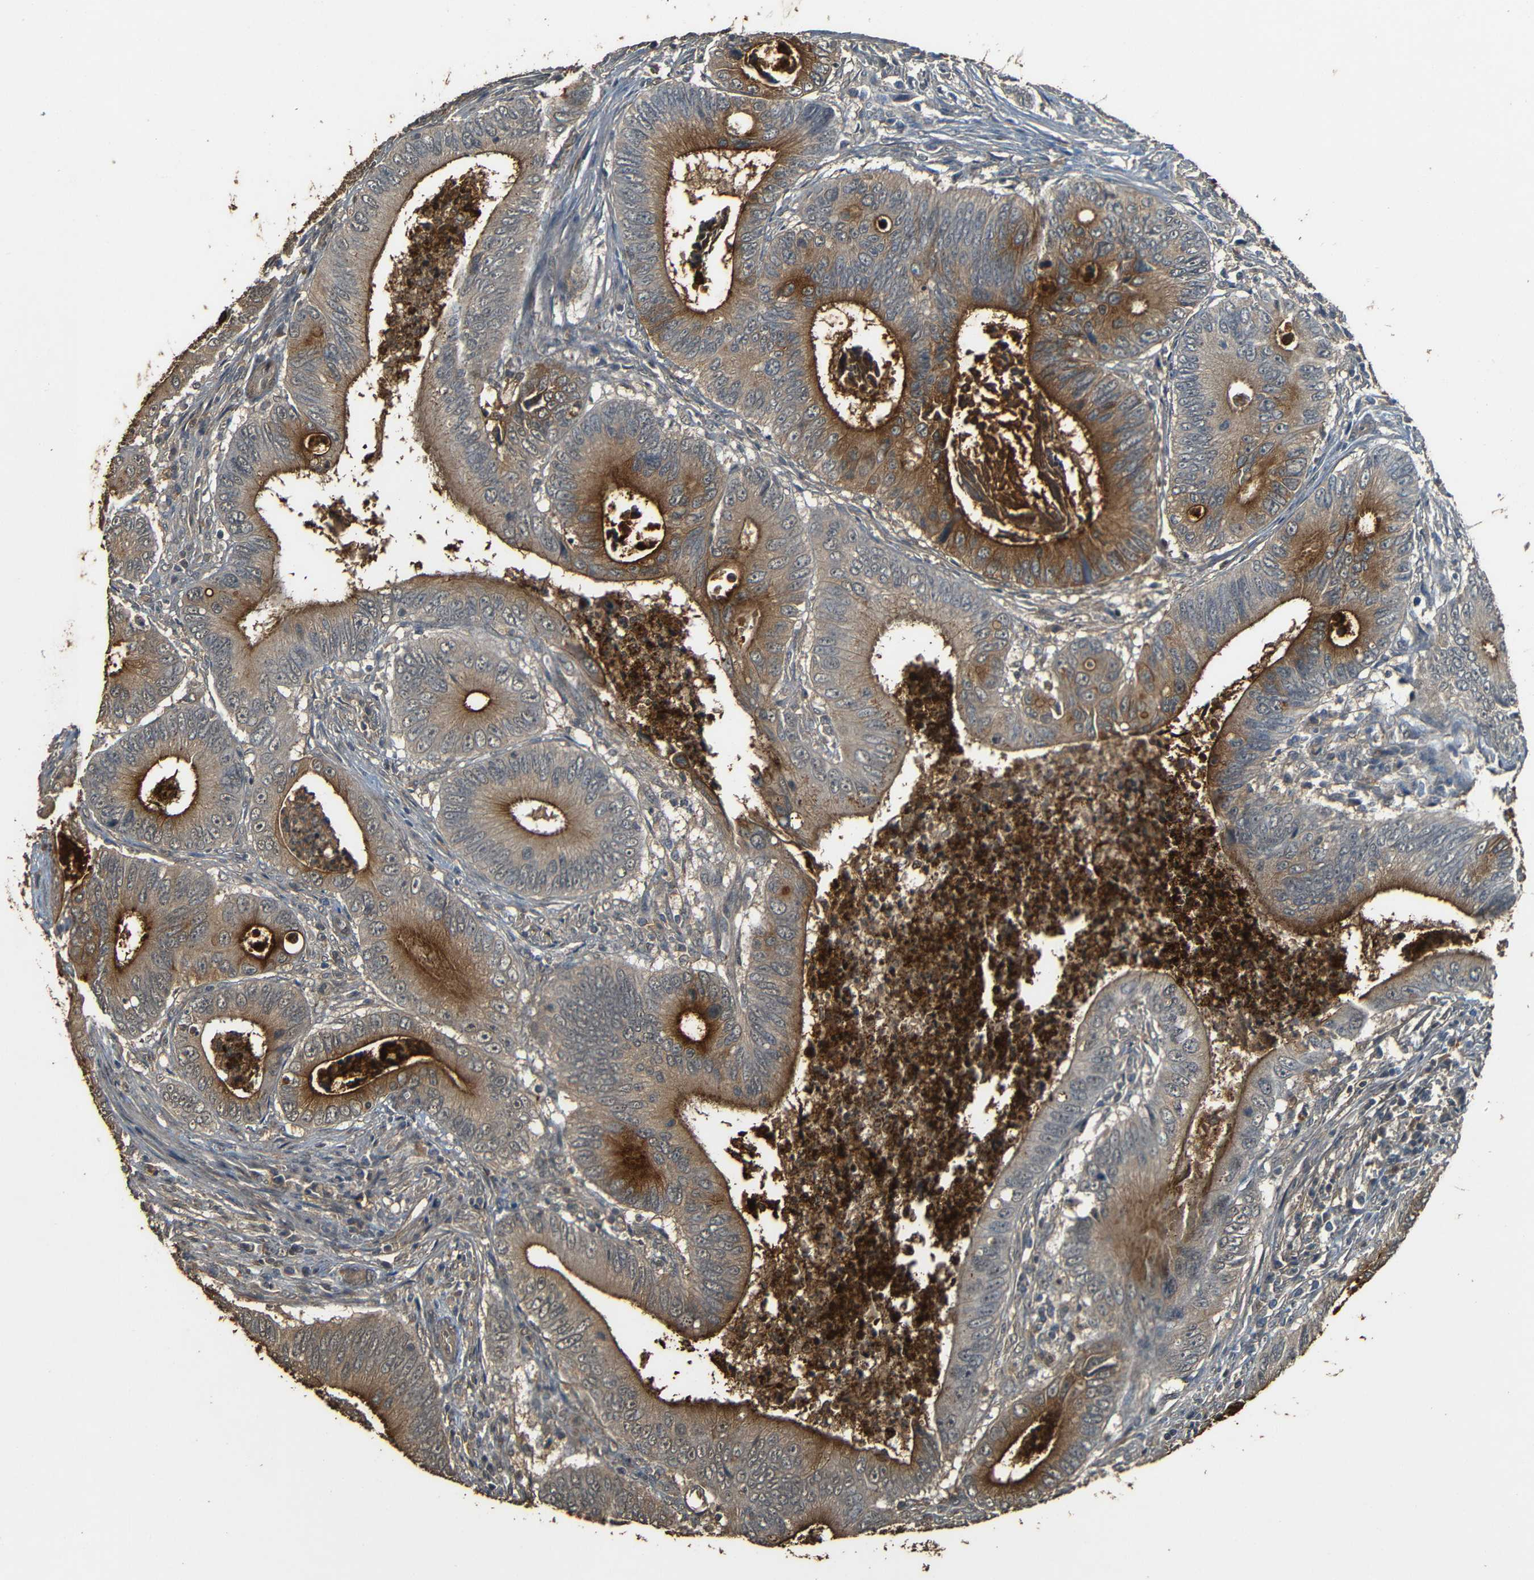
{"staining": {"intensity": "moderate", "quantity": ">75%", "location": "cytoplasmic/membranous"}, "tissue": "colorectal cancer", "cell_type": "Tumor cells", "image_type": "cancer", "snomed": [{"axis": "morphology", "description": "Inflammation, NOS"}, {"axis": "morphology", "description": "Adenocarcinoma, NOS"}, {"axis": "topography", "description": "Colon"}], "caption": "Moderate cytoplasmic/membranous staining for a protein is seen in about >75% of tumor cells of colorectal adenocarcinoma using immunohistochemistry.", "gene": "PDE5A", "patient": {"sex": "male", "age": 72}}